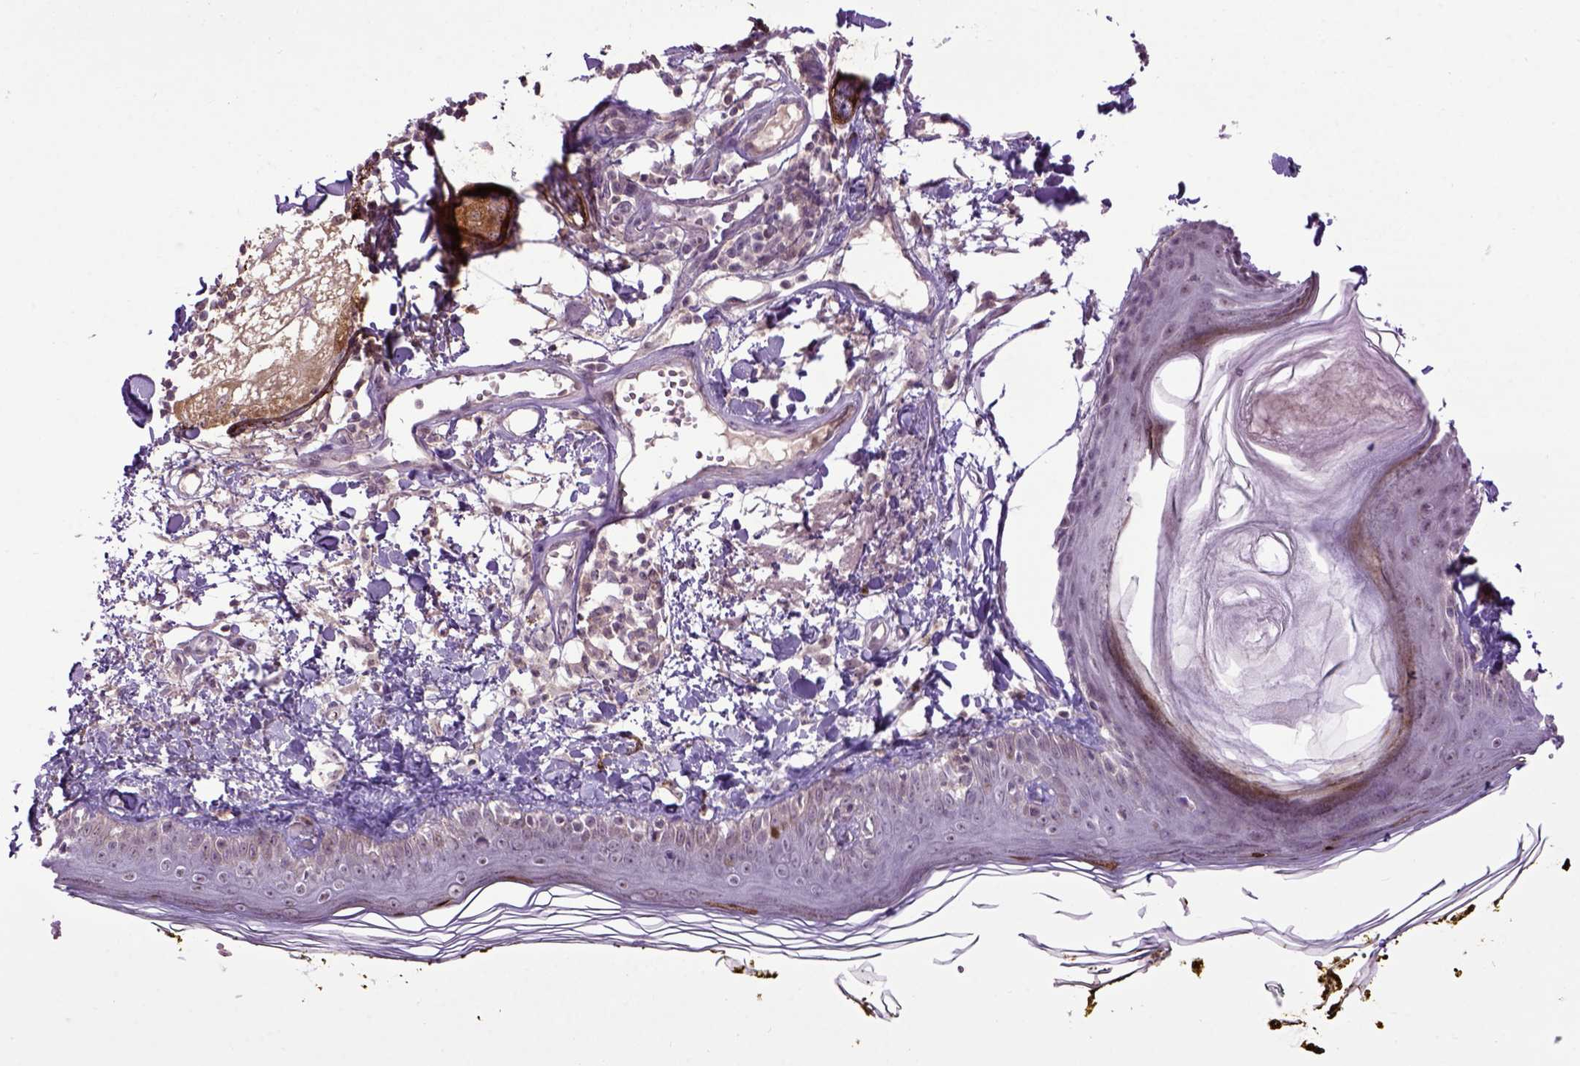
{"staining": {"intensity": "negative", "quantity": "none", "location": "none"}, "tissue": "skin", "cell_type": "Fibroblasts", "image_type": "normal", "snomed": [{"axis": "morphology", "description": "Normal tissue, NOS"}, {"axis": "topography", "description": "Skin"}], "caption": "IHC of benign human skin displays no positivity in fibroblasts.", "gene": "EMILIN3", "patient": {"sex": "male", "age": 76}}